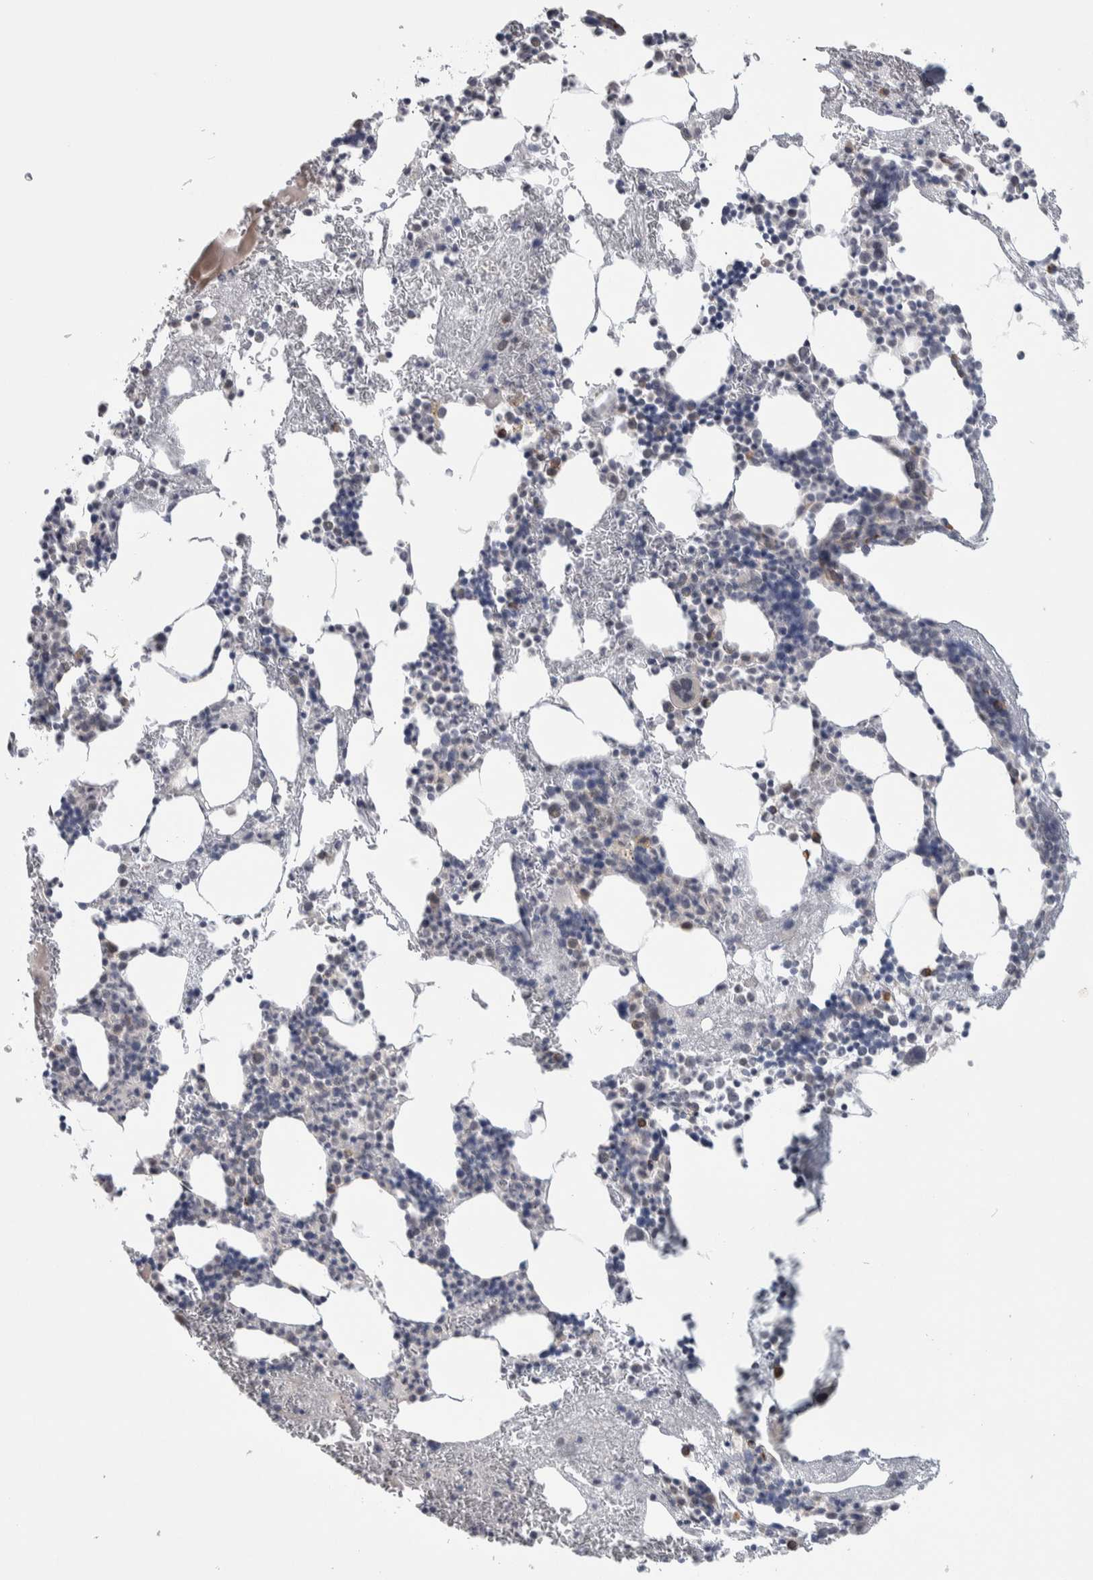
{"staining": {"intensity": "moderate", "quantity": "<25%", "location": "cytoplasmic/membranous"}, "tissue": "bone marrow", "cell_type": "Hematopoietic cells", "image_type": "normal", "snomed": [{"axis": "morphology", "description": "Normal tissue, NOS"}, {"axis": "morphology", "description": "Inflammation, NOS"}, {"axis": "topography", "description": "Bone marrow"}], "caption": "A brown stain labels moderate cytoplasmic/membranous expression of a protein in hematopoietic cells of benign human bone marrow. The protein is stained brown, and the nuclei are stained in blue (DAB IHC with brightfield microscopy, high magnification).", "gene": "CUL2", "patient": {"sex": "female", "age": 67}}